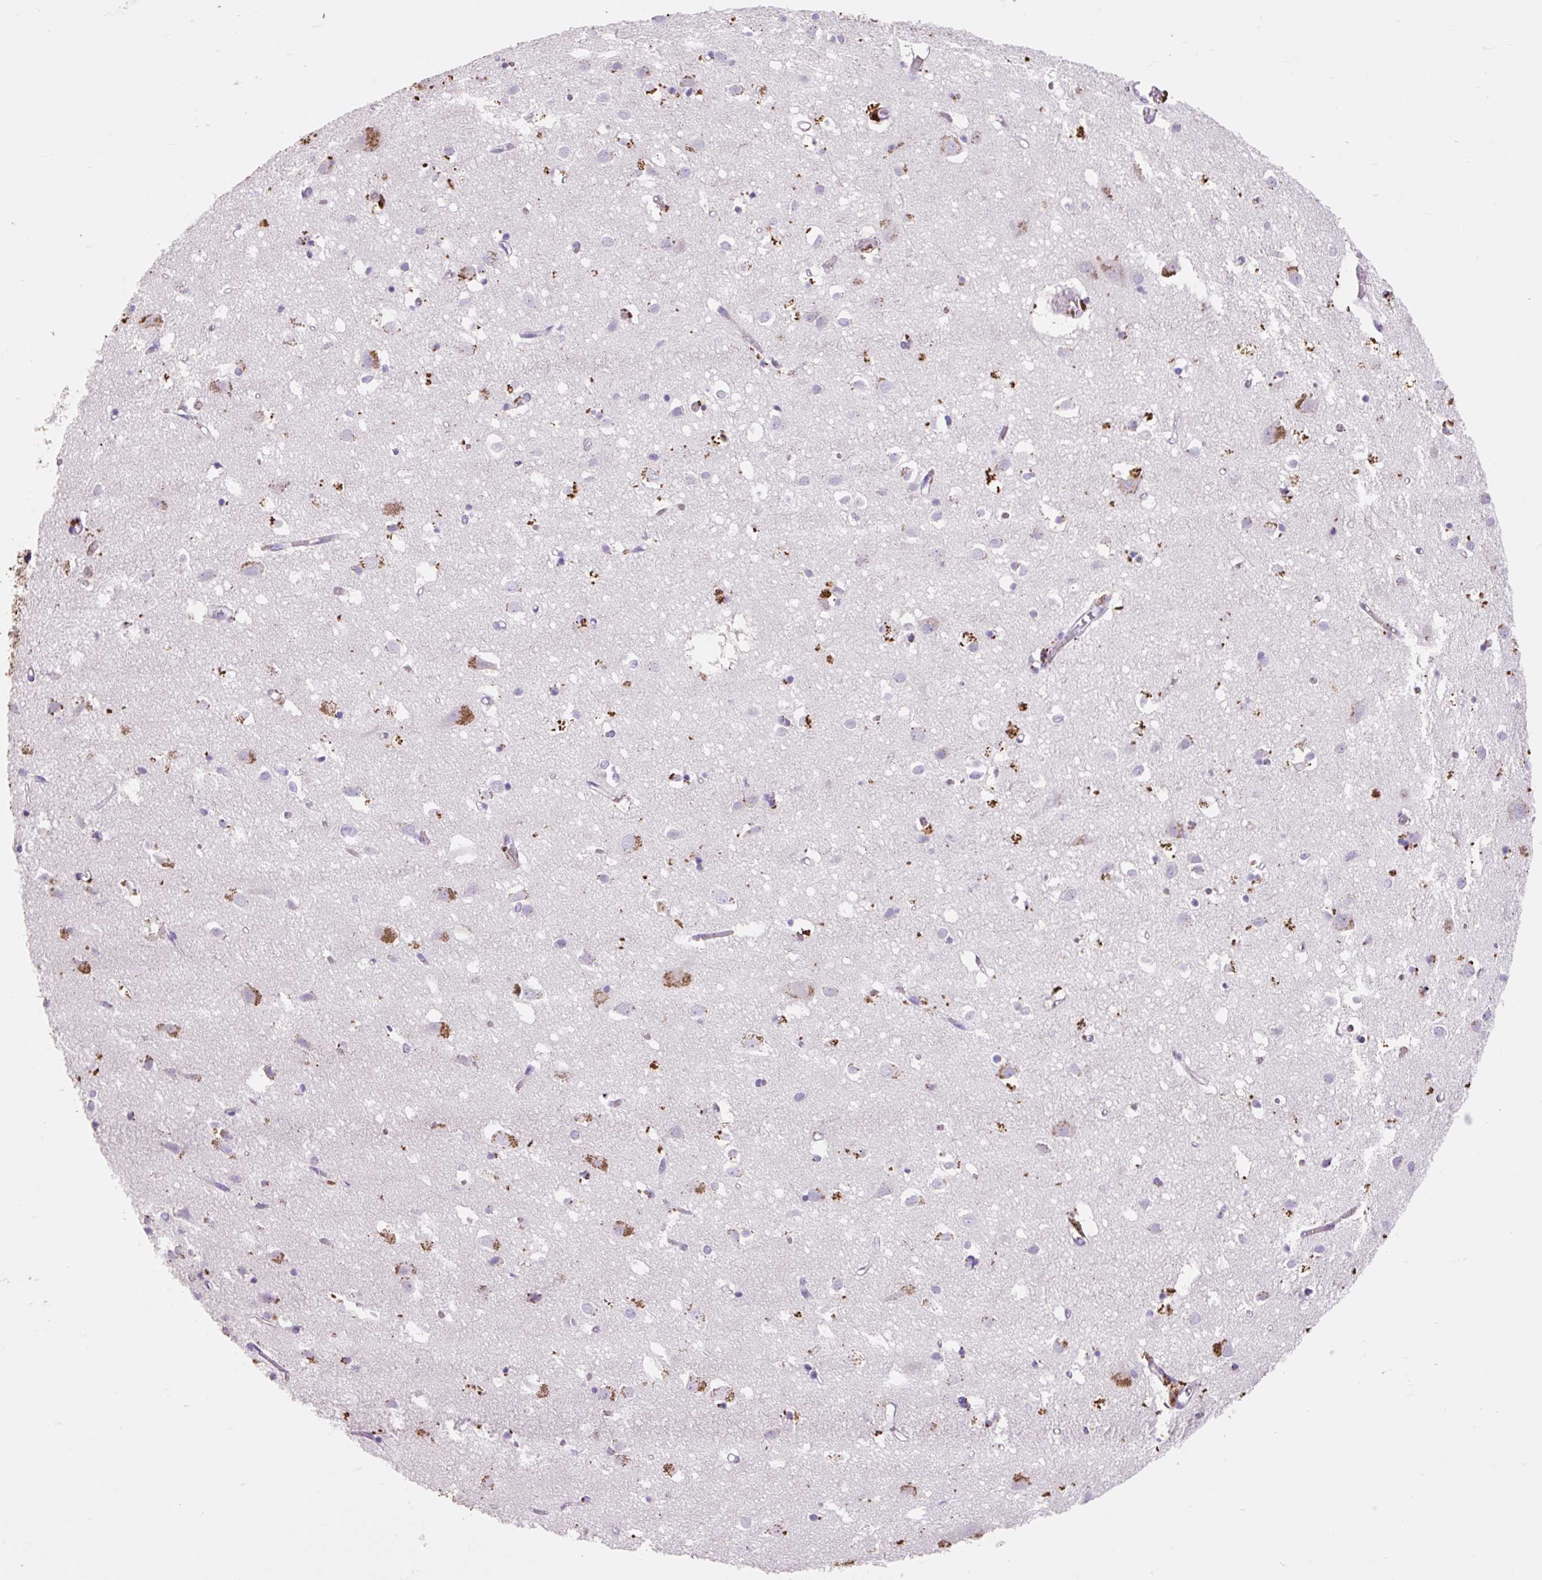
{"staining": {"intensity": "negative", "quantity": "none", "location": "none"}, "tissue": "cerebral cortex", "cell_type": "Endothelial cells", "image_type": "normal", "snomed": [{"axis": "morphology", "description": "Normal tissue, NOS"}, {"axis": "topography", "description": "Cerebral cortex"}], "caption": "The image displays no staining of endothelial cells in unremarkable cerebral cortex. (Stains: DAB immunohistochemistry (IHC) with hematoxylin counter stain, Microscopy: brightfield microscopy at high magnification).", "gene": "HEXA", "patient": {"sex": "male", "age": 70}}